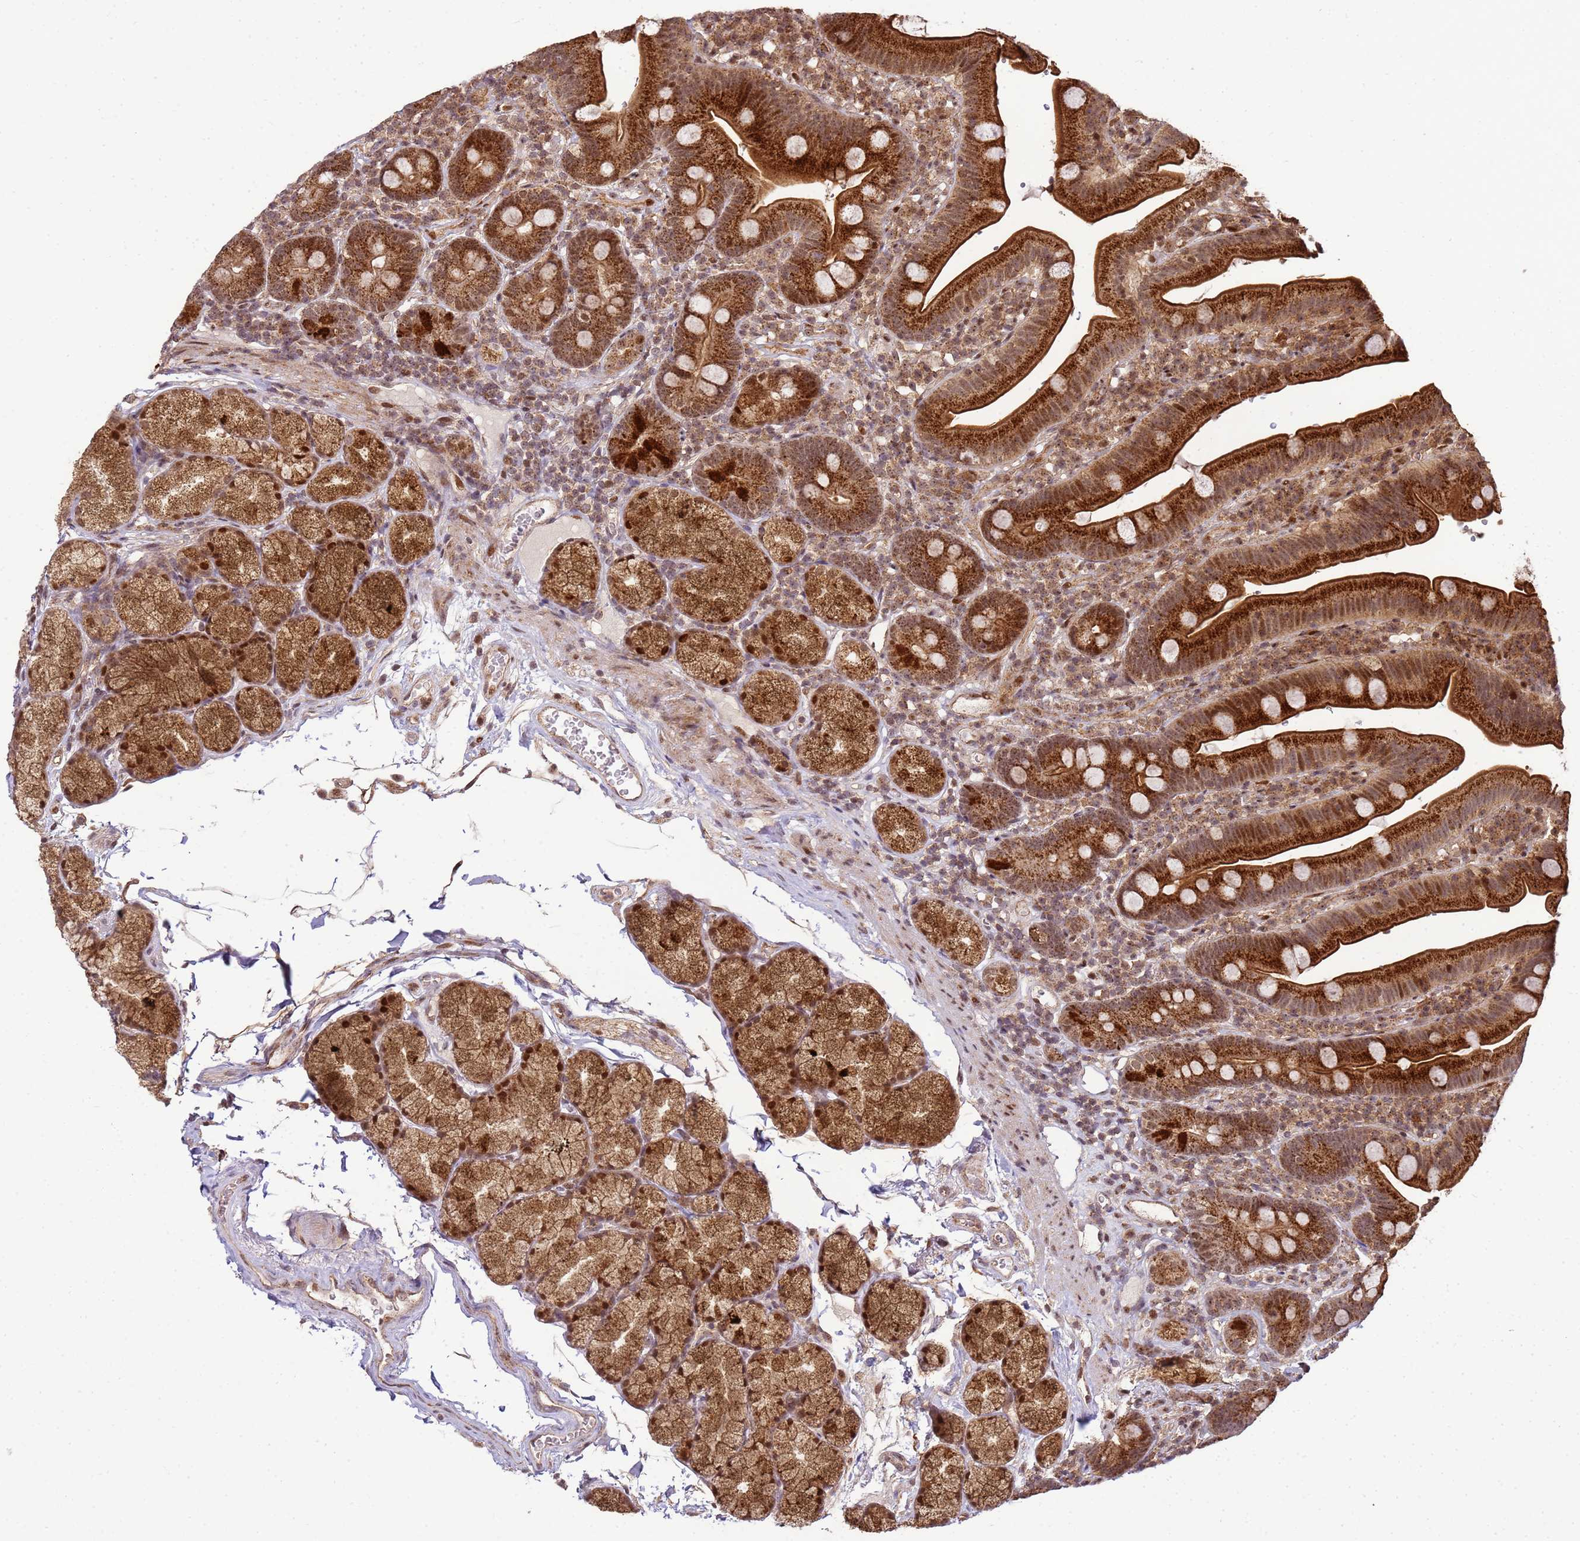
{"staining": {"intensity": "strong", "quantity": ">75%", "location": "cytoplasmic/membranous"}, "tissue": "duodenum", "cell_type": "Glandular cells", "image_type": "normal", "snomed": [{"axis": "morphology", "description": "Normal tissue, NOS"}, {"axis": "topography", "description": "Duodenum"}], "caption": "The immunohistochemical stain highlights strong cytoplasmic/membranous expression in glandular cells of normal duodenum.", "gene": "PEX14", "patient": {"sex": "female", "age": 67}}